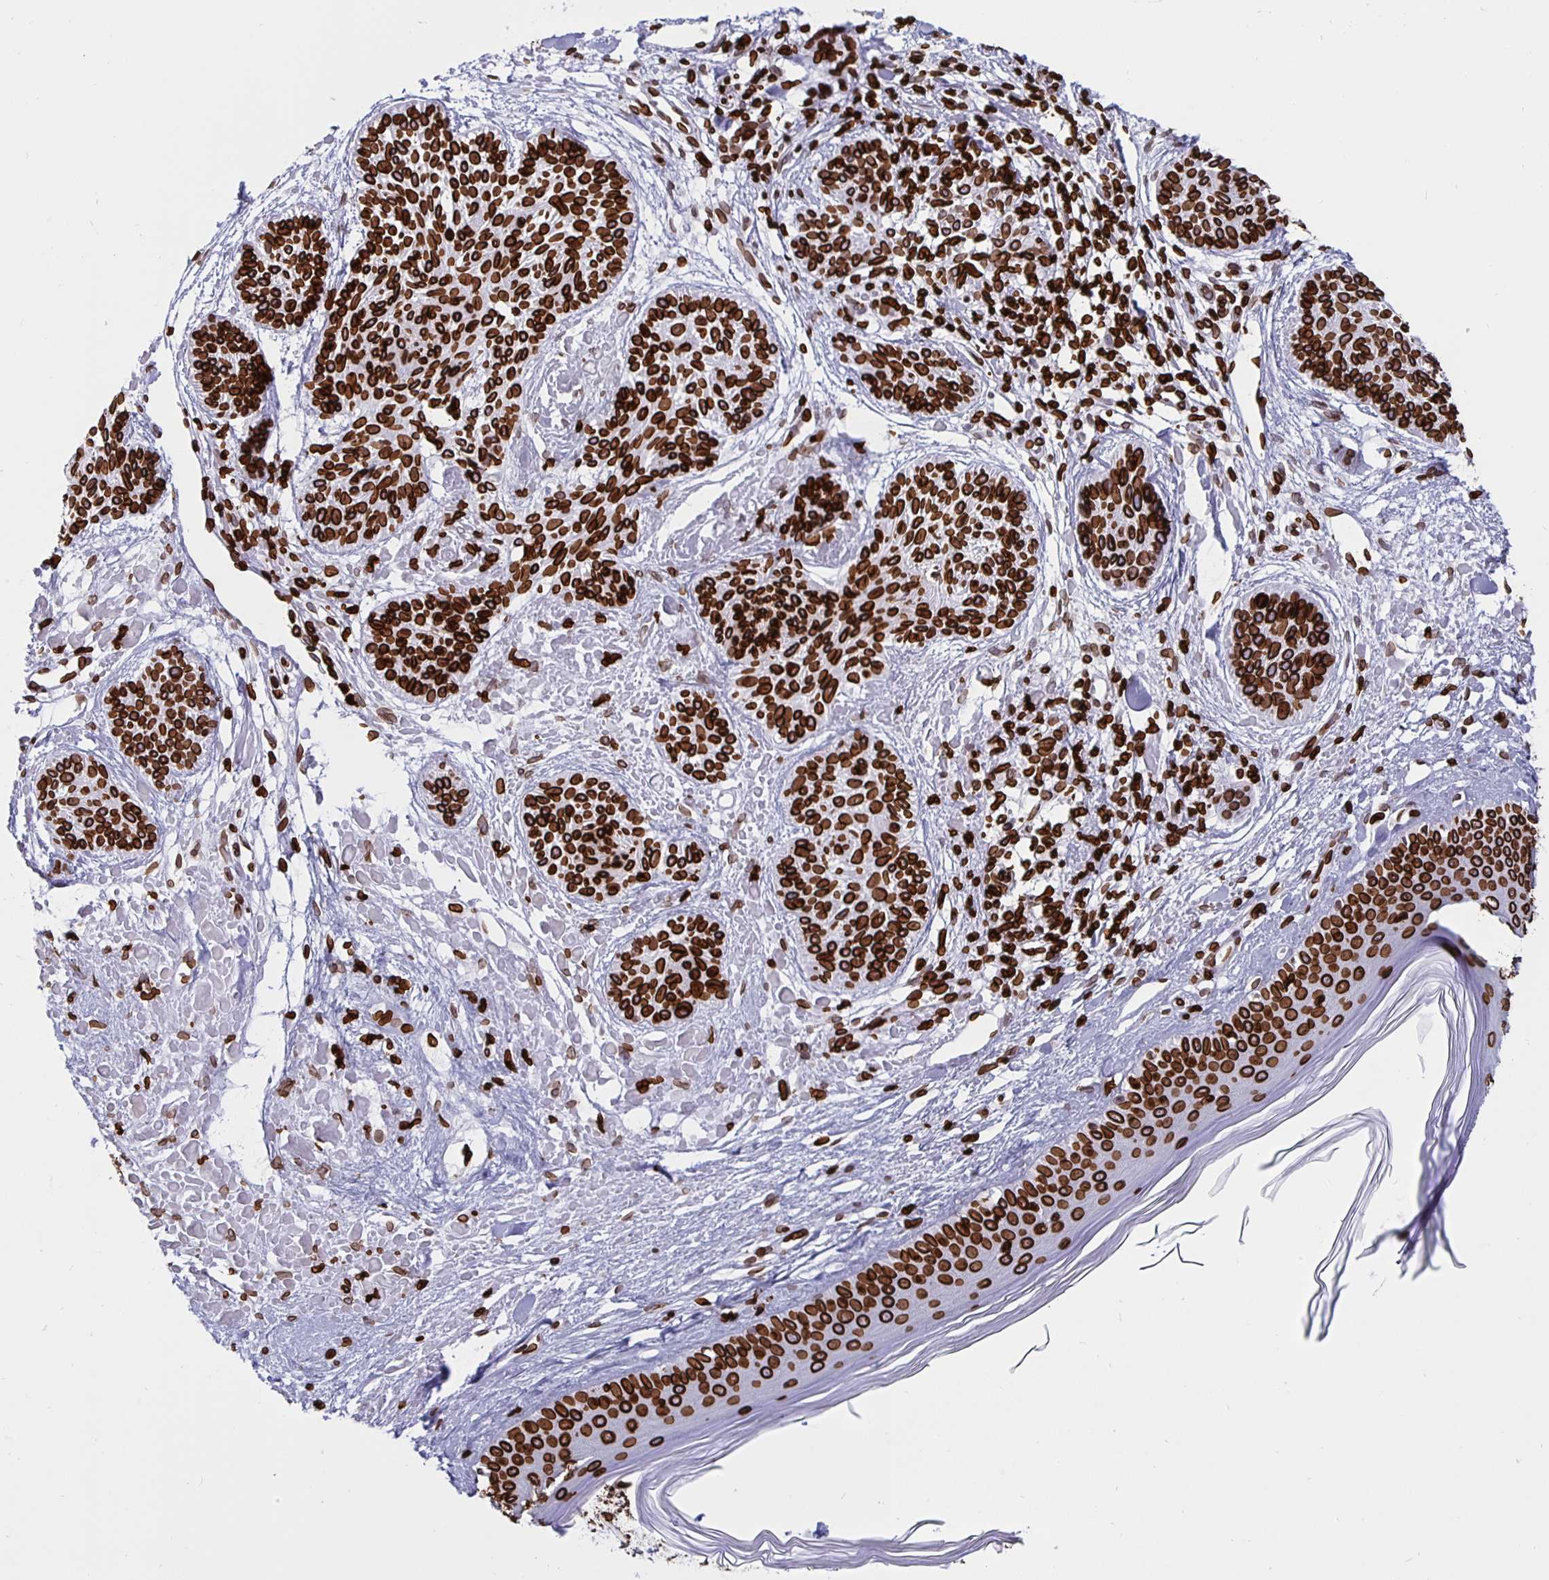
{"staining": {"intensity": "strong", "quantity": ">75%", "location": "cytoplasmic/membranous,nuclear"}, "tissue": "skin cancer", "cell_type": "Tumor cells", "image_type": "cancer", "snomed": [{"axis": "morphology", "description": "Basal cell carcinoma"}, {"axis": "topography", "description": "Skin"}], "caption": "Skin cancer was stained to show a protein in brown. There is high levels of strong cytoplasmic/membranous and nuclear staining in about >75% of tumor cells. (brown staining indicates protein expression, while blue staining denotes nuclei).", "gene": "LMNB1", "patient": {"sex": "female", "age": 78}}